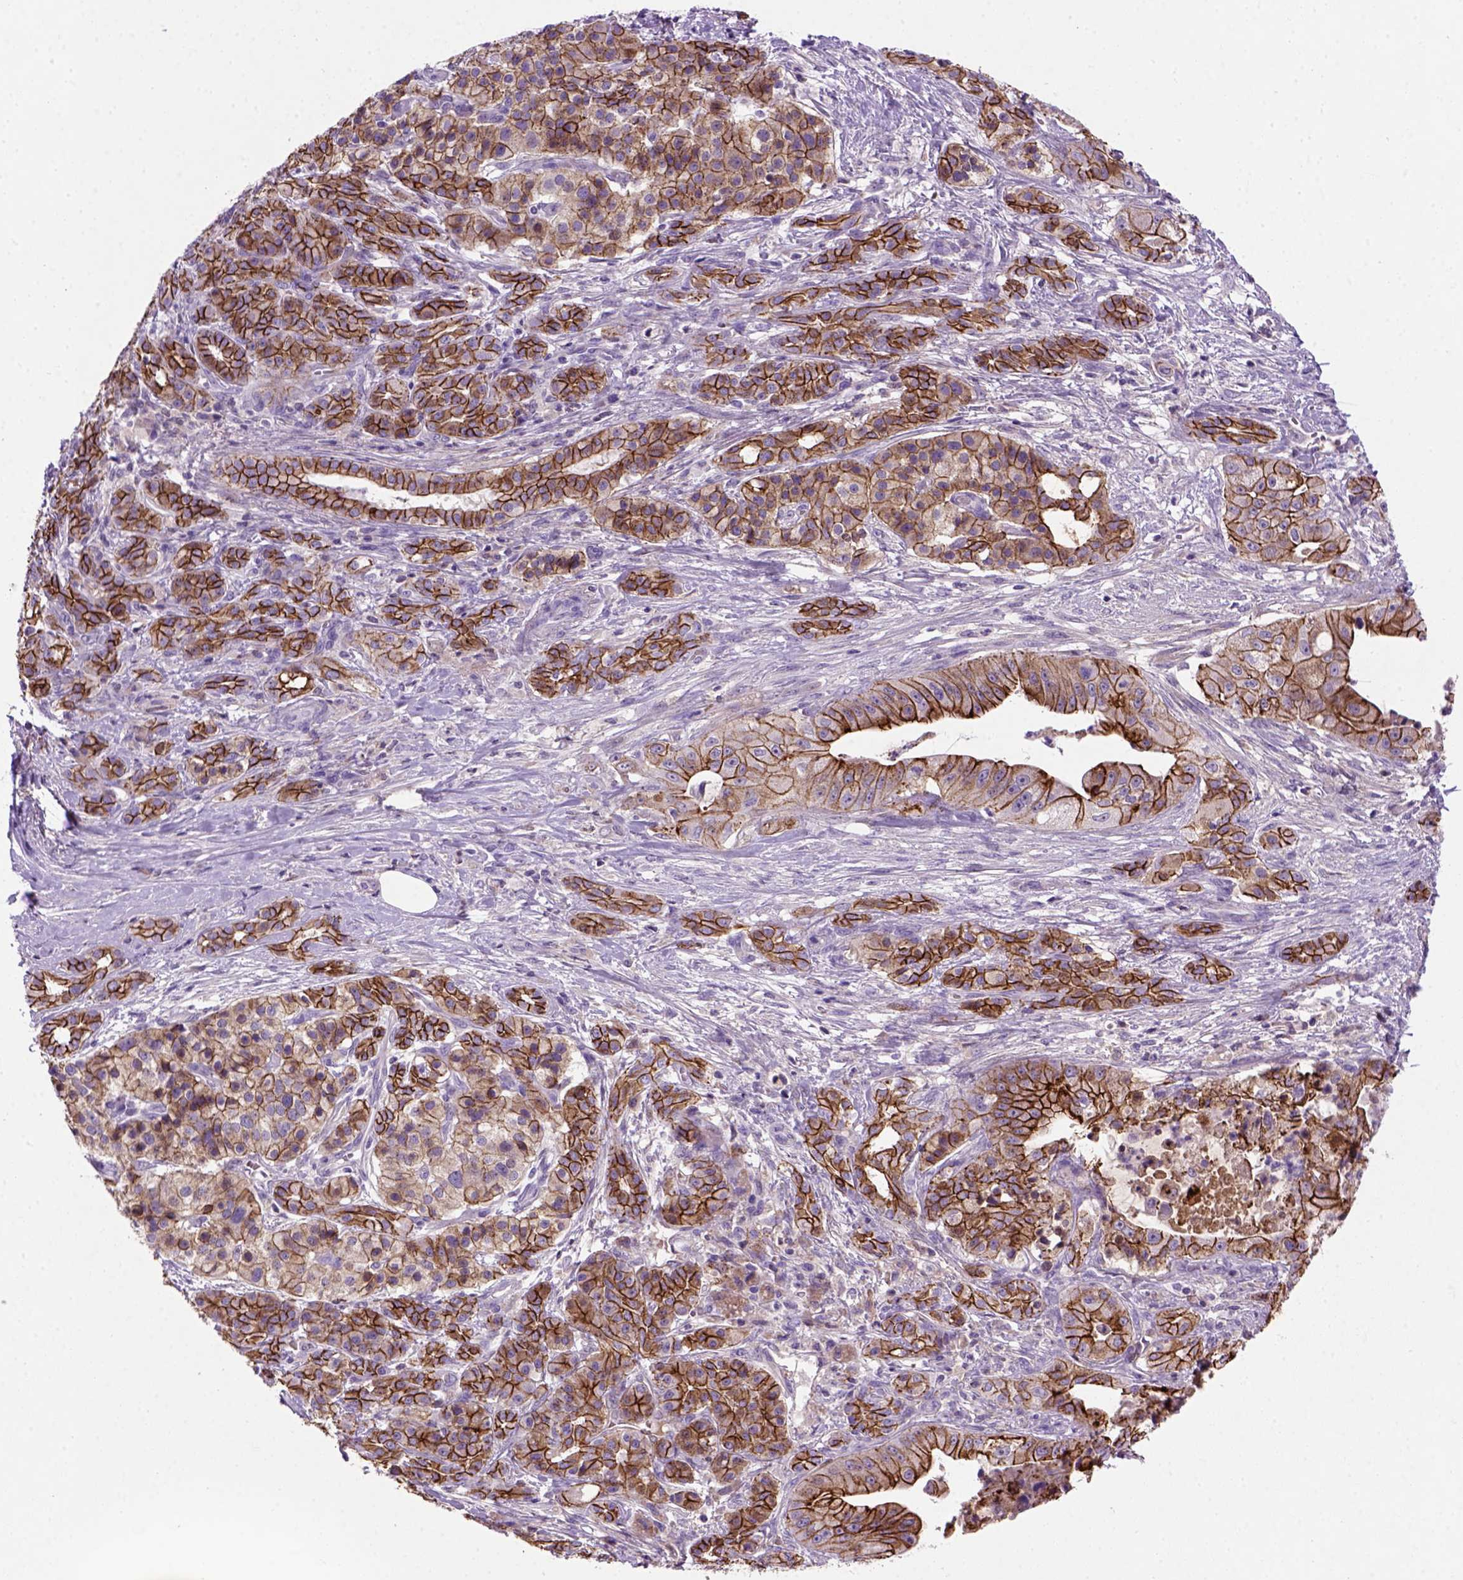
{"staining": {"intensity": "strong", "quantity": ">75%", "location": "cytoplasmic/membranous"}, "tissue": "pancreatic cancer", "cell_type": "Tumor cells", "image_type": "cancer", "snomed": [{"axis": "morphology", "description": "Normal tissue, NOS"}, {"axis": "morphology", "description": "Inflammation, NOS"}, {"axis": "morphology", "description": "Adenocarcinoma, NOS"}, {"axis": "topography", "description": "Pancreas"}], "caption": "Pancreatic cancer (adenocarcinoma) stained with a brown dye demonstrates strong cytoplasmic/membranous positive positivity in about >75% of tumor cells.", "gene": "CDH1", "patient": {"sex": "male", "age": 57}}